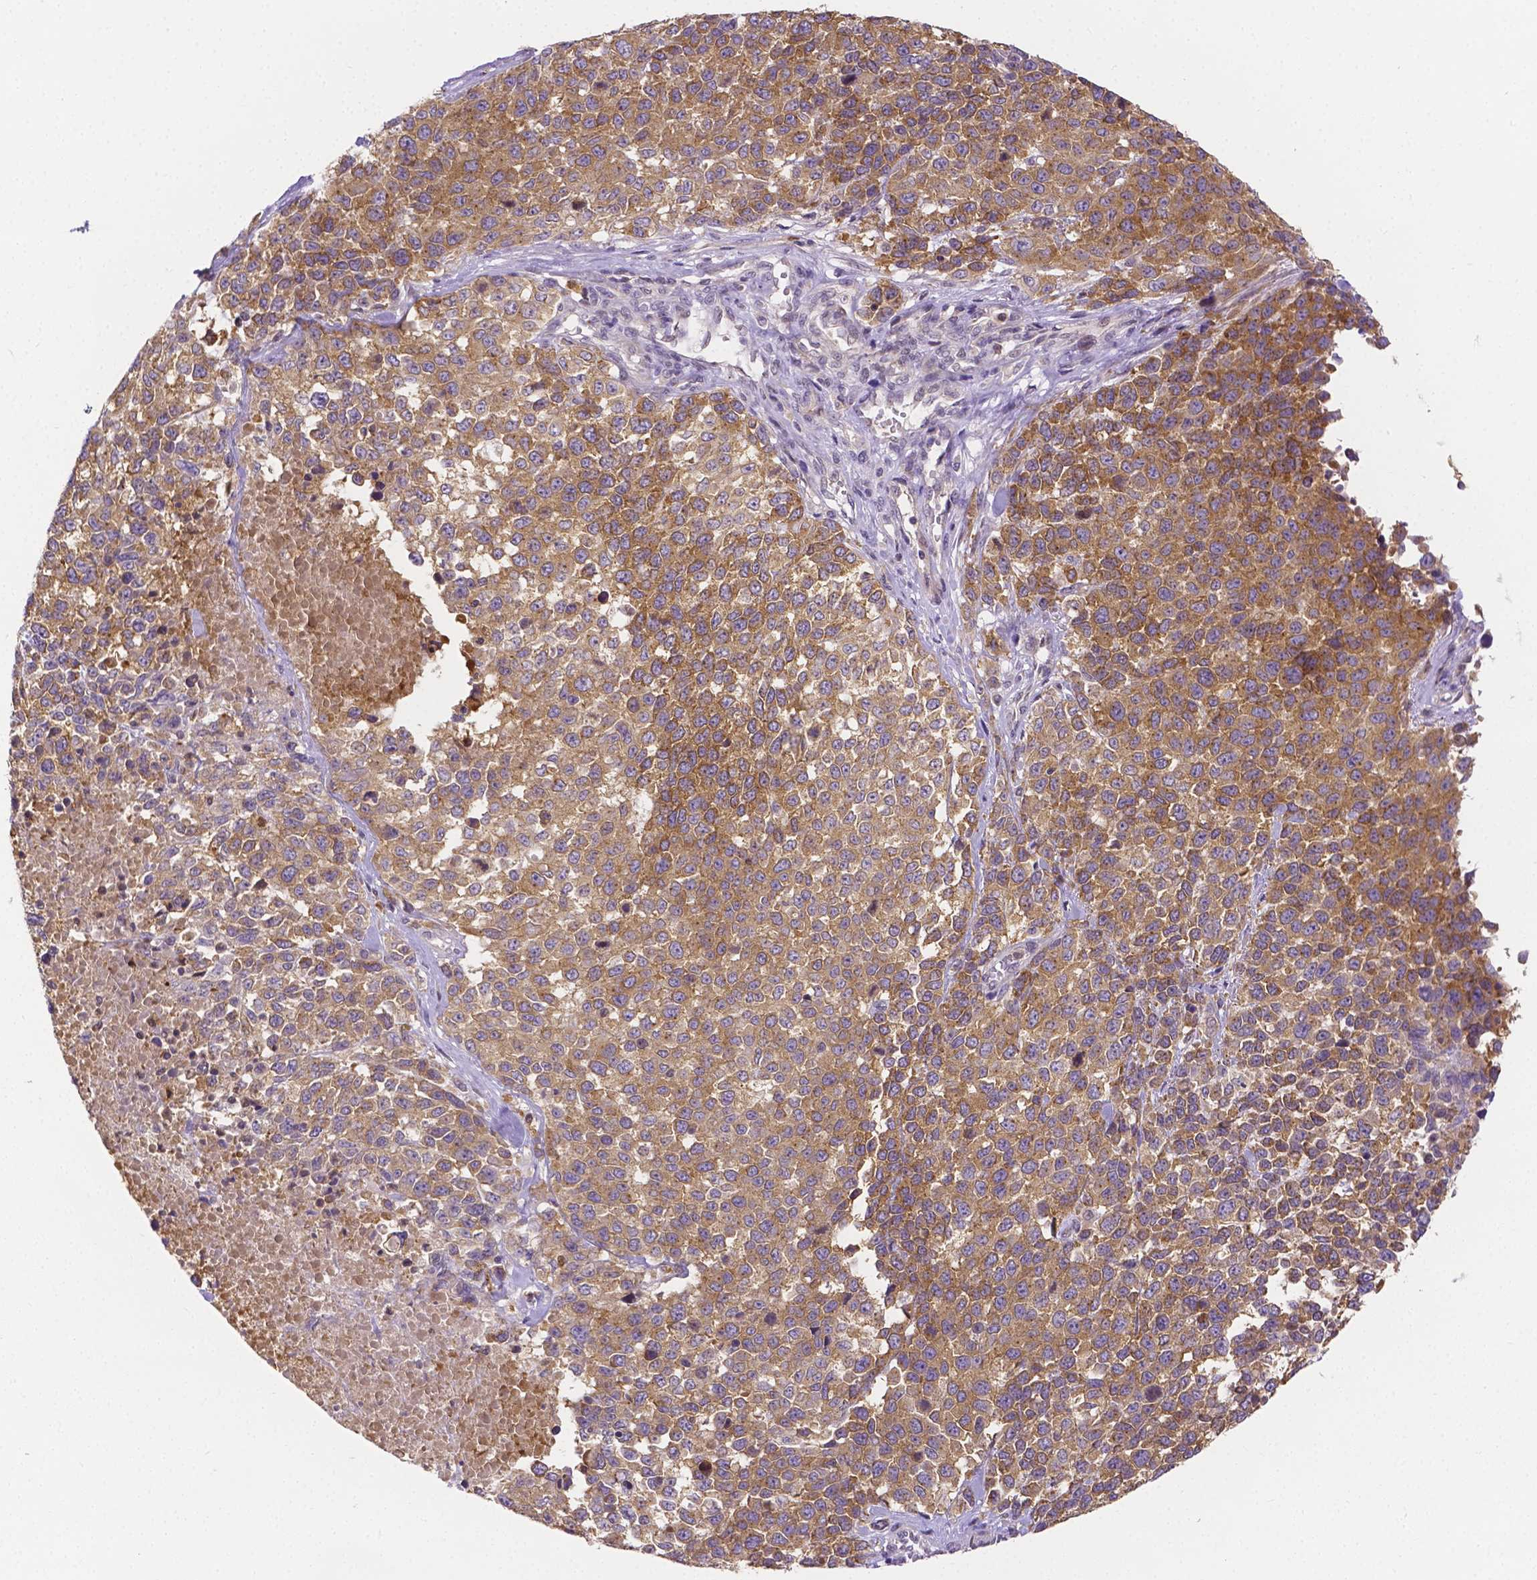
{"staining": {"intensity": "weak", "quantity": ">75%", "location": "cytoplasmic/membranous"}, "tissue": "melanoma", "cell_type": "Tumor cells", "image_type": "cancer", "snomed": [{"axis": "morphology", "description": "Malignant melanoma, Metastatic site"}, {"axis": "topography", "description": "Skin"}], "caption": "Immunohistochemical staining of human malignant melanoma (metastatic site) exhibits low levels of weak cytoplasmic/membranous expression in about >75% of tumor cells. Using DAB (brown) and hematoxylin (blue) stains, captured at high magnification using brightfield microscopy.", "gene": "ZNRD2", "patient": {"sex": "male", "age": 84}}